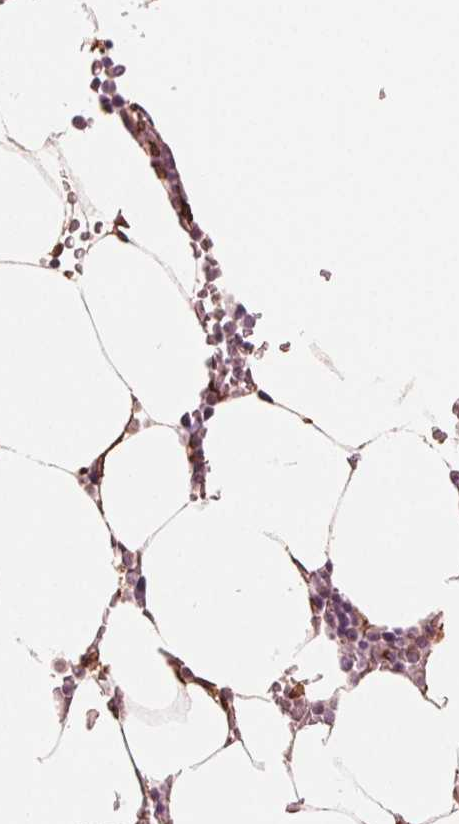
{"staining": {"intensity": "moderate", "quantity": "25%-75%", "location": "cytoplasmic/membranous"}, "tissue": "bone marrow", "cell_type": "Hematopoietic cells", "image_type": "normal", "snomed": [{"axis": "morphology", "description": "Normal tissue, NOS"}, {"axis": "topography", "description": "Bone marrow"}], "caption": "Bone marrow stained with a brown dye reveals moderate cytoplasmic/membranous positive staining in approximately 25%-75% of hematopoietic cells.", "gene": "IKBIP", "patient": {"sex": "female", "age": 52}}